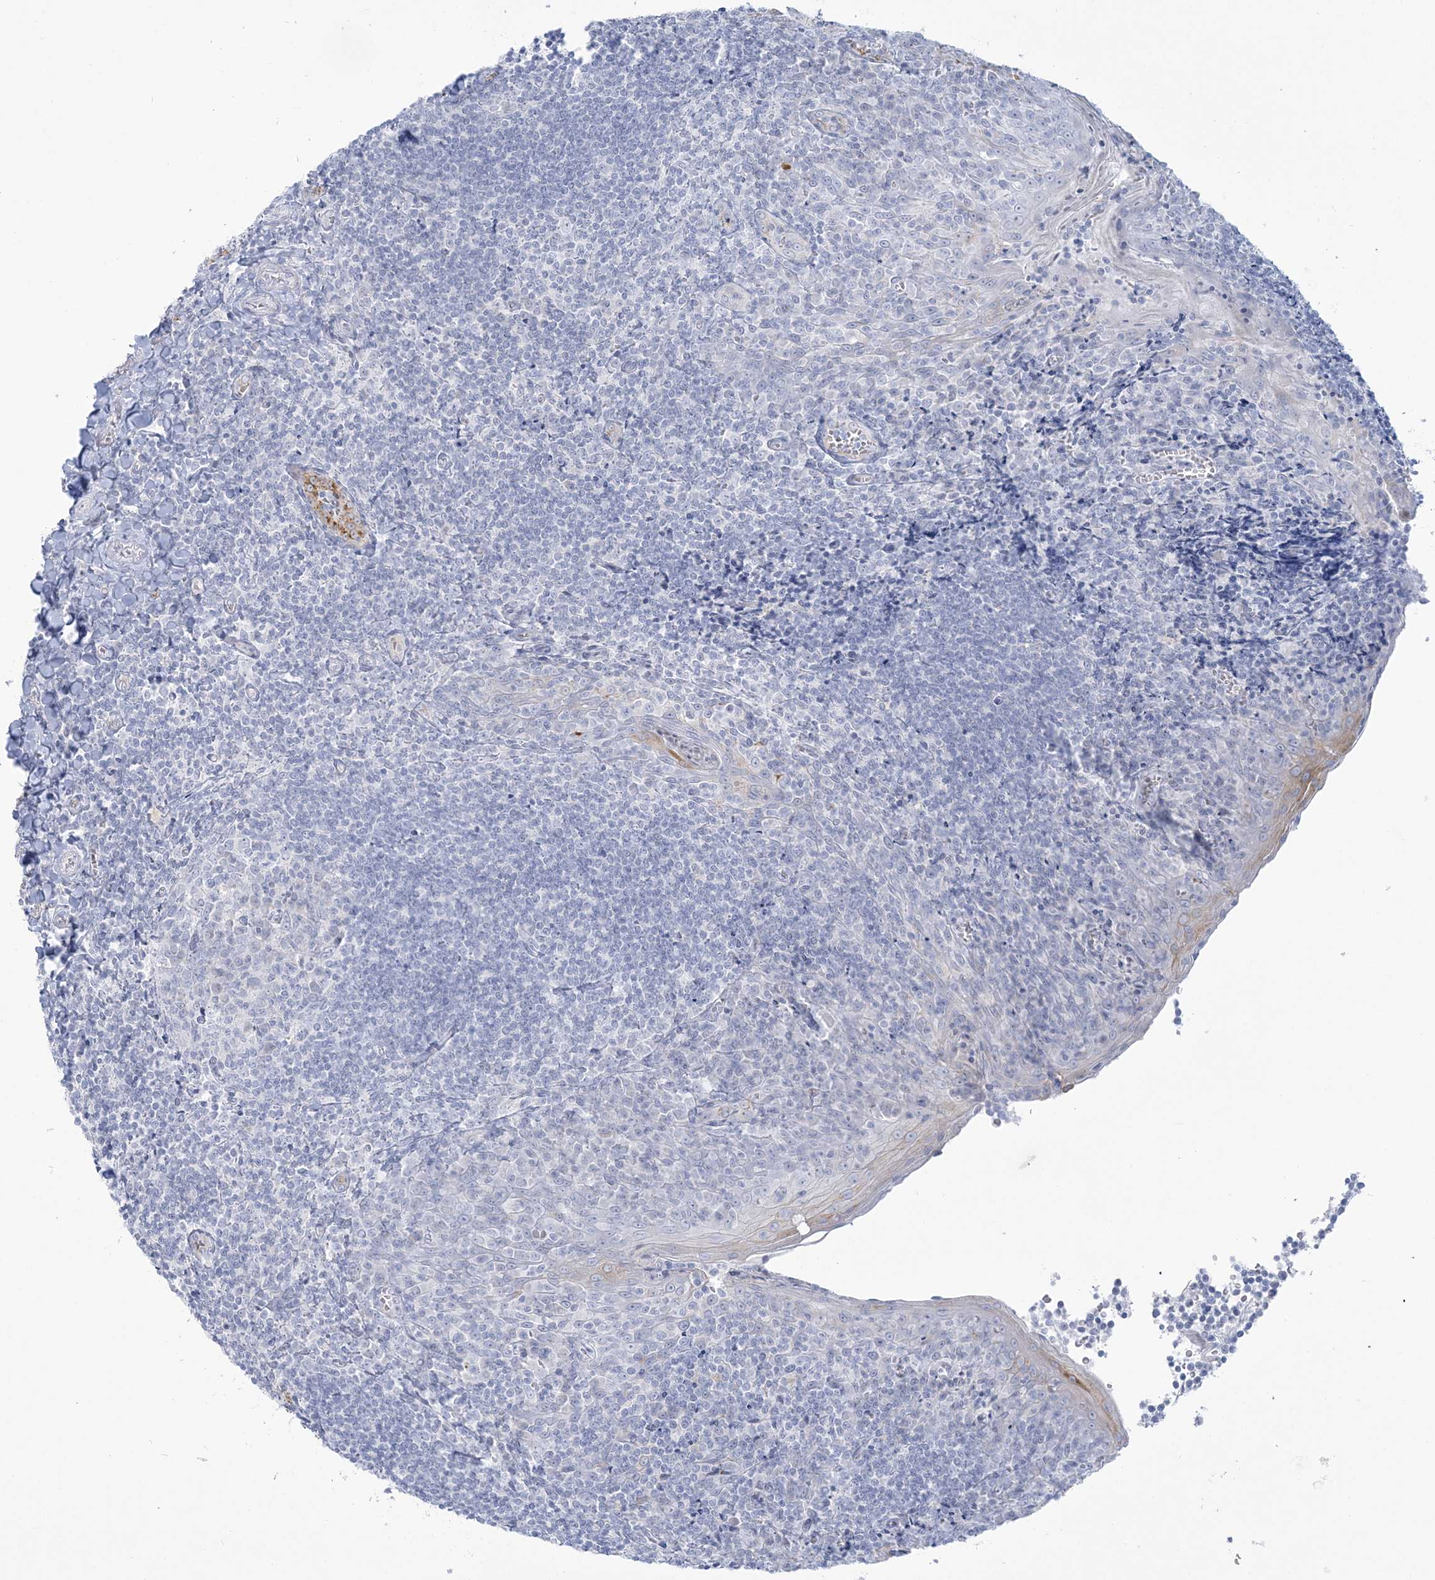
{"staining": {"intensity": "negative", "quantity": "none", "location": "none"}, "tissue": "tonsil", "cell_type": "Germinal center cells", "image_type": "normal", "snomed": [{"axis": "morphology", "description": "Normal tissue, NOS"}, {"axis": "topography", "description": "Tonsil"}], "caption": "Photomicrograph shows no protein staining in germinal center cells of normal tonsil. (DAB (3,3'-diaminobenzidine) IHC with hematoxylin counter stain).", "gene": "ENSG00000288637", "patient": {"sex": "male", "age": 27}}